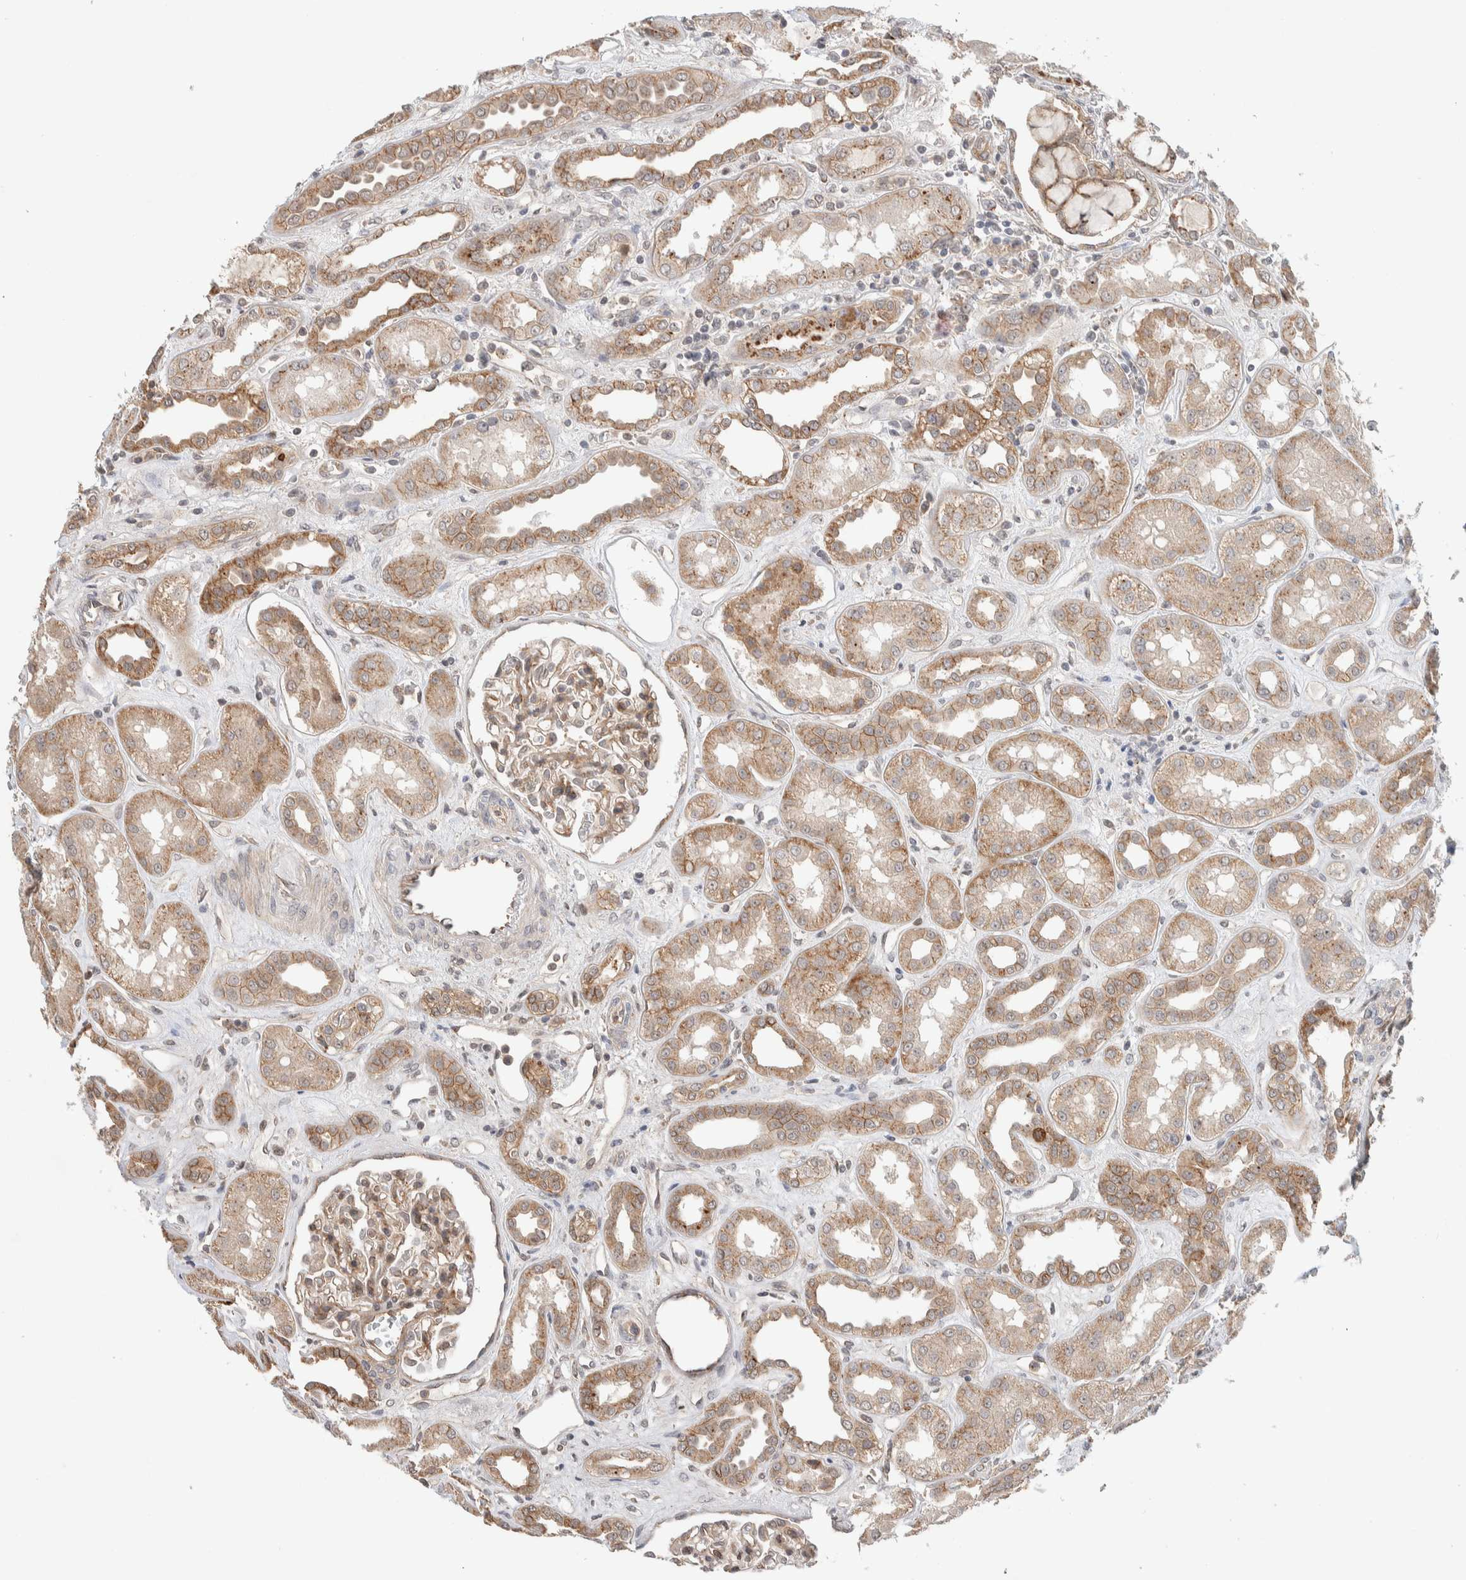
{"staining": {"intensity": "moderate", "quantity": "<25%", "location": "cytoplasmic/membranous"}, "tissue": "kidney", "cell_type": "Cells in glomeruli", "image_type": "normal", "snomed": [{"axis": "morphology", "description": "Normal tissue, NOS"}, {"axis": "topography", "description": "Kidney"}], "caption": "This is a micrograph of IHC staining of normal kidney, which shows moderate expression in the cytoplasmic/membranous of cells in glomeruli.", "gene": "DEPTOR", "patient": {"sex": "male", "age": 59}}